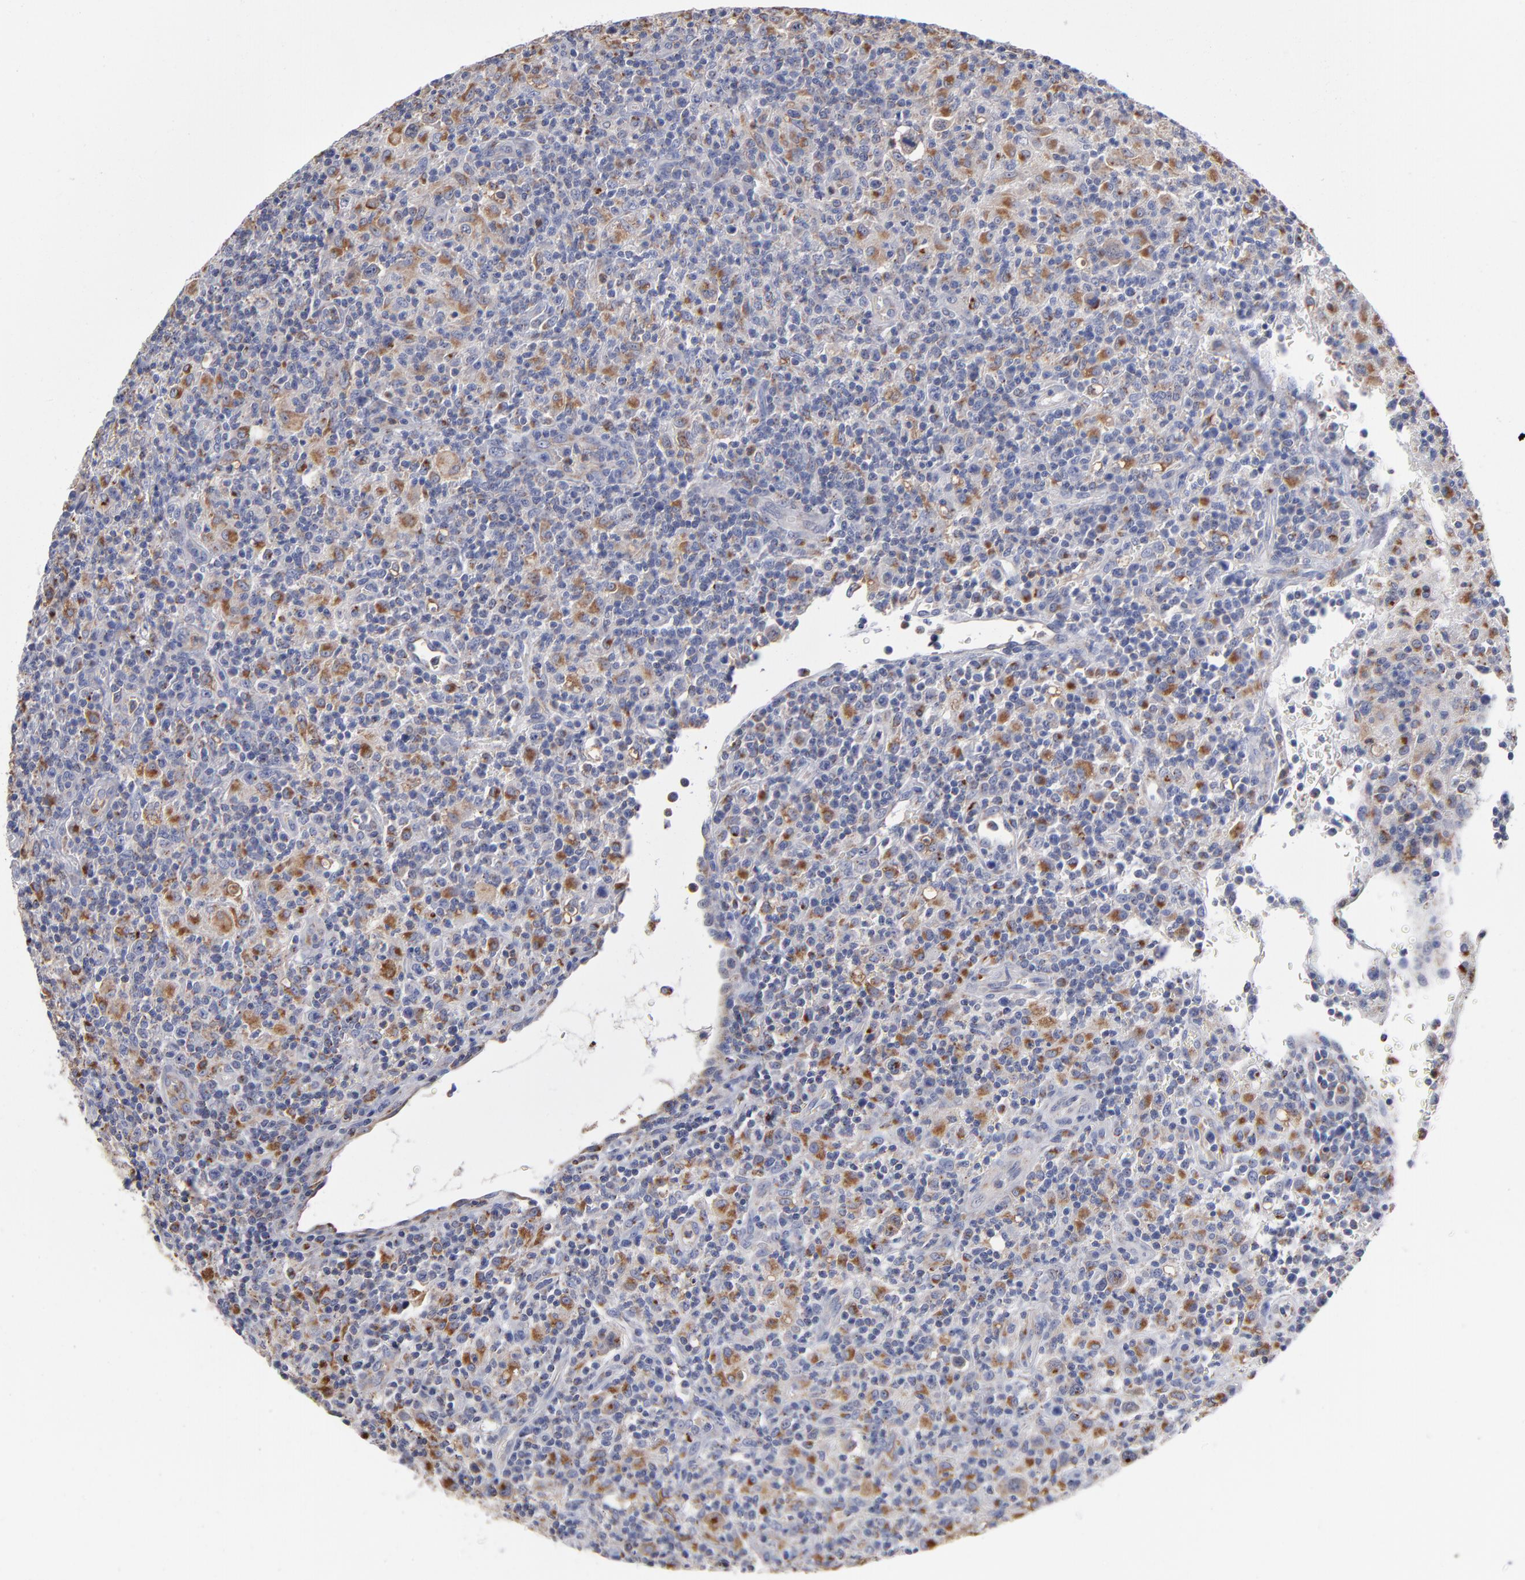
{"staining": {"intensity": "strong", "quantity": "25%-75%", "location": "cytoplasmic/membranous"}, "tissue": "lymphoma", "cell_type": "Tumor cells", "image_type": "cancer", "snomed": [{"axis": "morphology", "description": "Hodgkin's disease, NOS"}, {"axis": "topography", "description": "Lymph node"}], "caption": "Immunohistochemistry (IHC) (DAB) staining of lymphoma shows strong cytoplasmic/membranous protein positivity in about 25%-75% of tumor cells.", "gene": "RRAGB", "patient": {"sex": "male", "age": 65}}